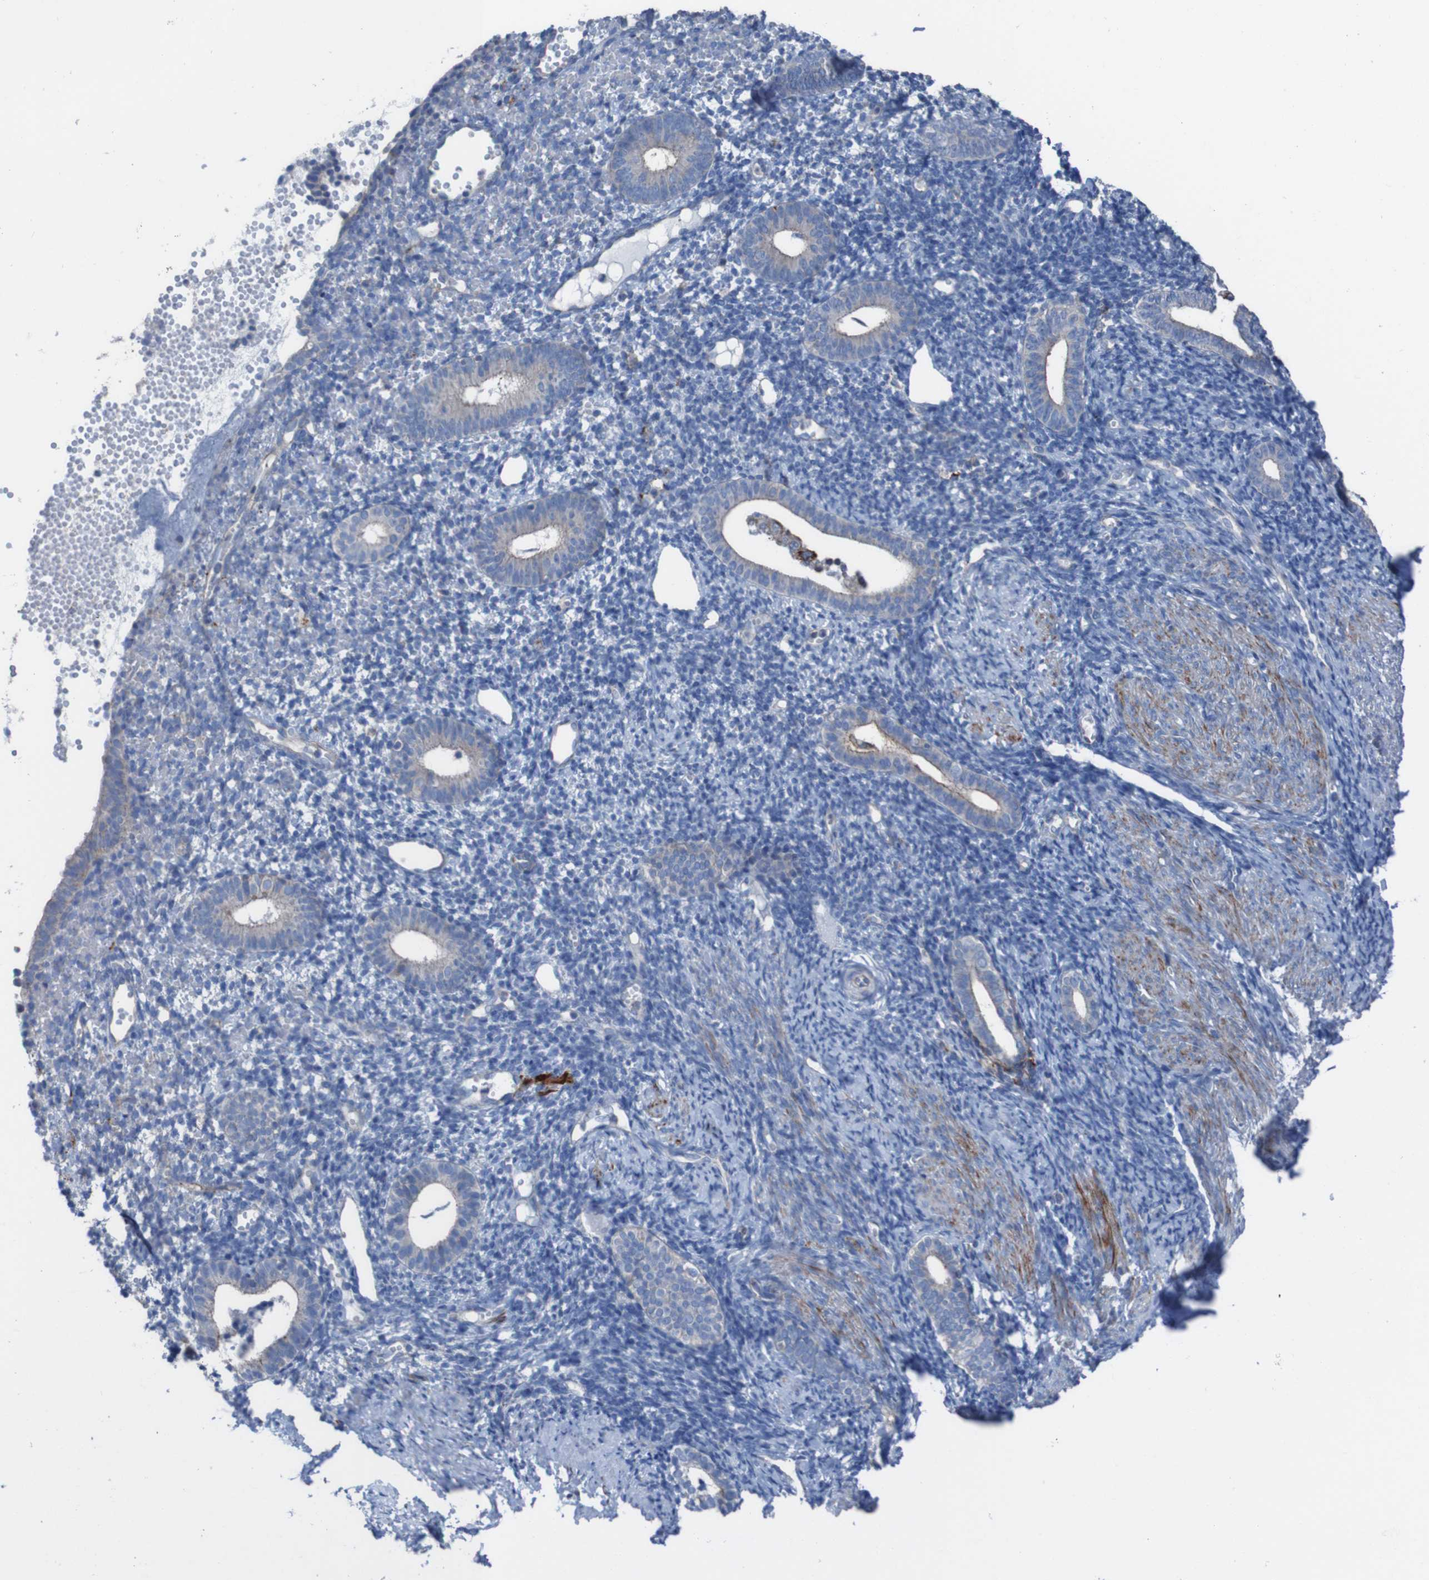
{"staining": {"intensity": "negative", "quantity": "none", "location": "none"}, "tissue": "endometrium", "cell_type": "Cells in endometrial stroma", "image_type": "normal", "snomed": [{"axis": "morphology", "description": "Normal tissue, NOS"}, {"axis": "topography", "description": "Endometrium"}], "caption": "The micrograph reveals no staining of cells in endometrial stroma in unremarkable endometrium.", "gene": "RNF182", "patient": {"sex": "female", "age": 50}}